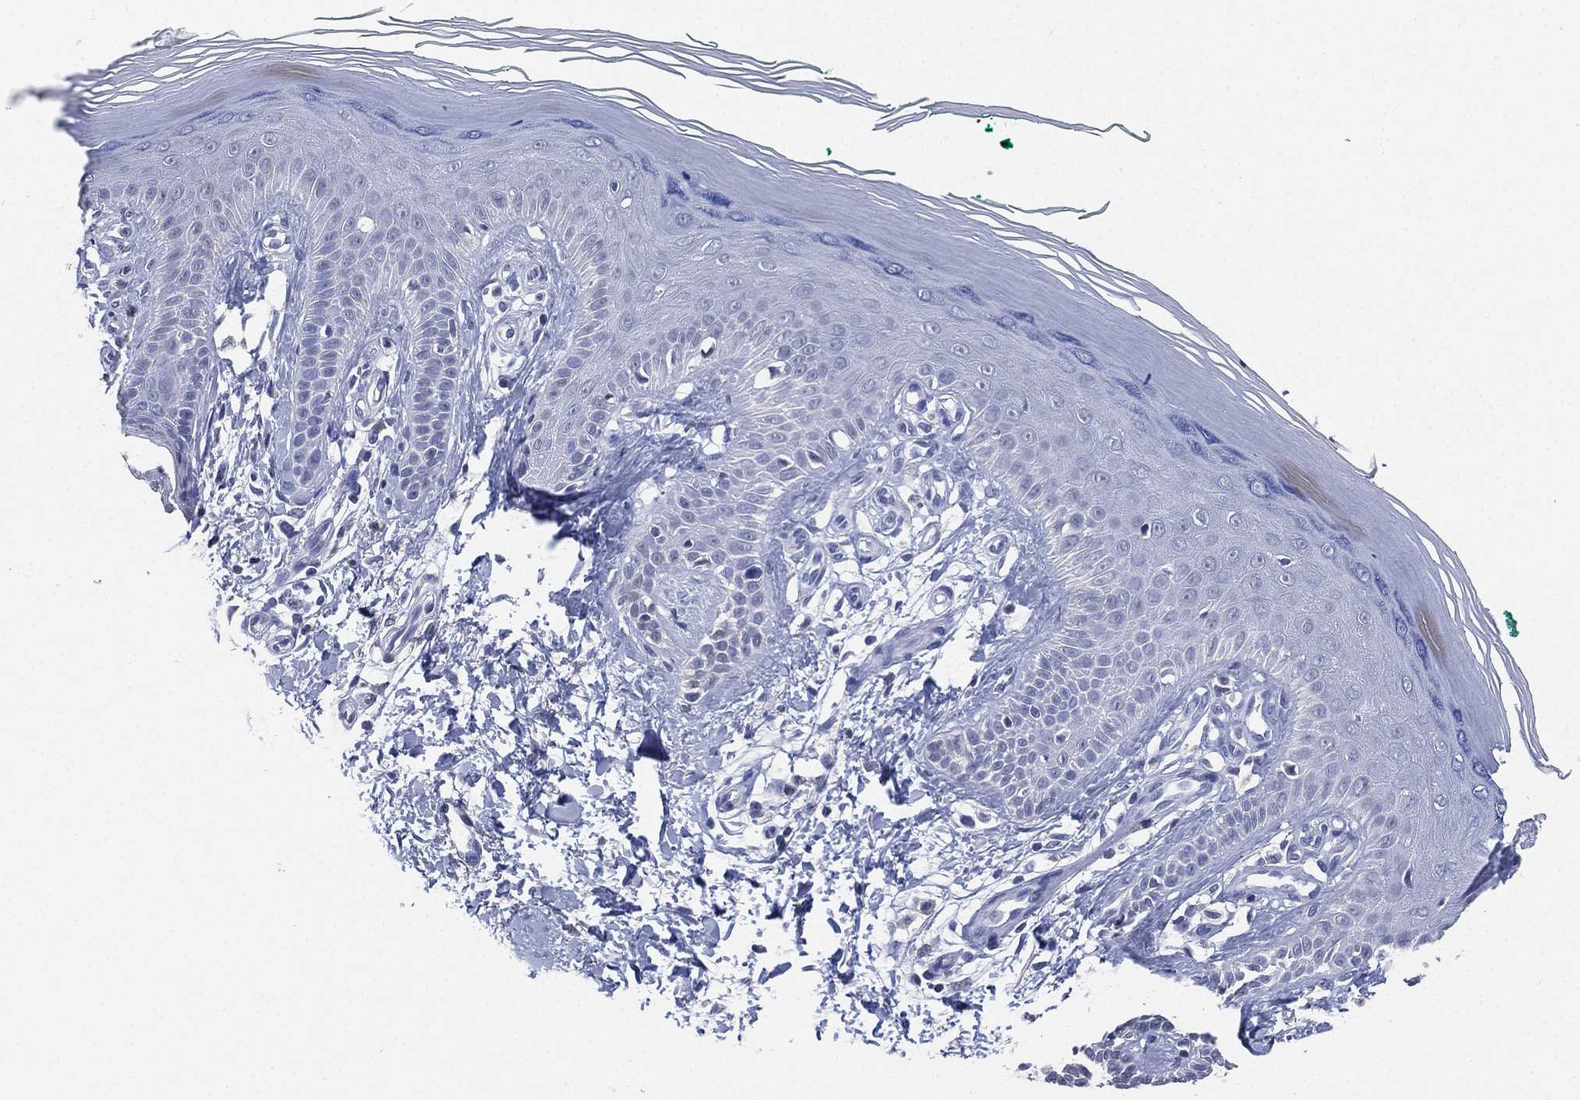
{"staining": {"intensity": "negative", "quantity": "none", "location": "none"}, "tissue": "skin", "cell_type": "Fibroblasts", "image_type": "normal", "snomed": [{"axis": "morphology", "description": "Normal tissue, NOS"}, {"axis": "morphology", "description": "Inflammation, NOS"}, {"axis": "morphology", "description": "Fibrosis, NOS"}, {"axis": "topography", "description": "Skin"}], "caption": "Immunohistochemical staining of benign skin demonstrates no significant positivity in fibroblasts. Nuclei are stained in blue.", "gene": "IYD", "patient": {"sex": "male", "age": 71}}